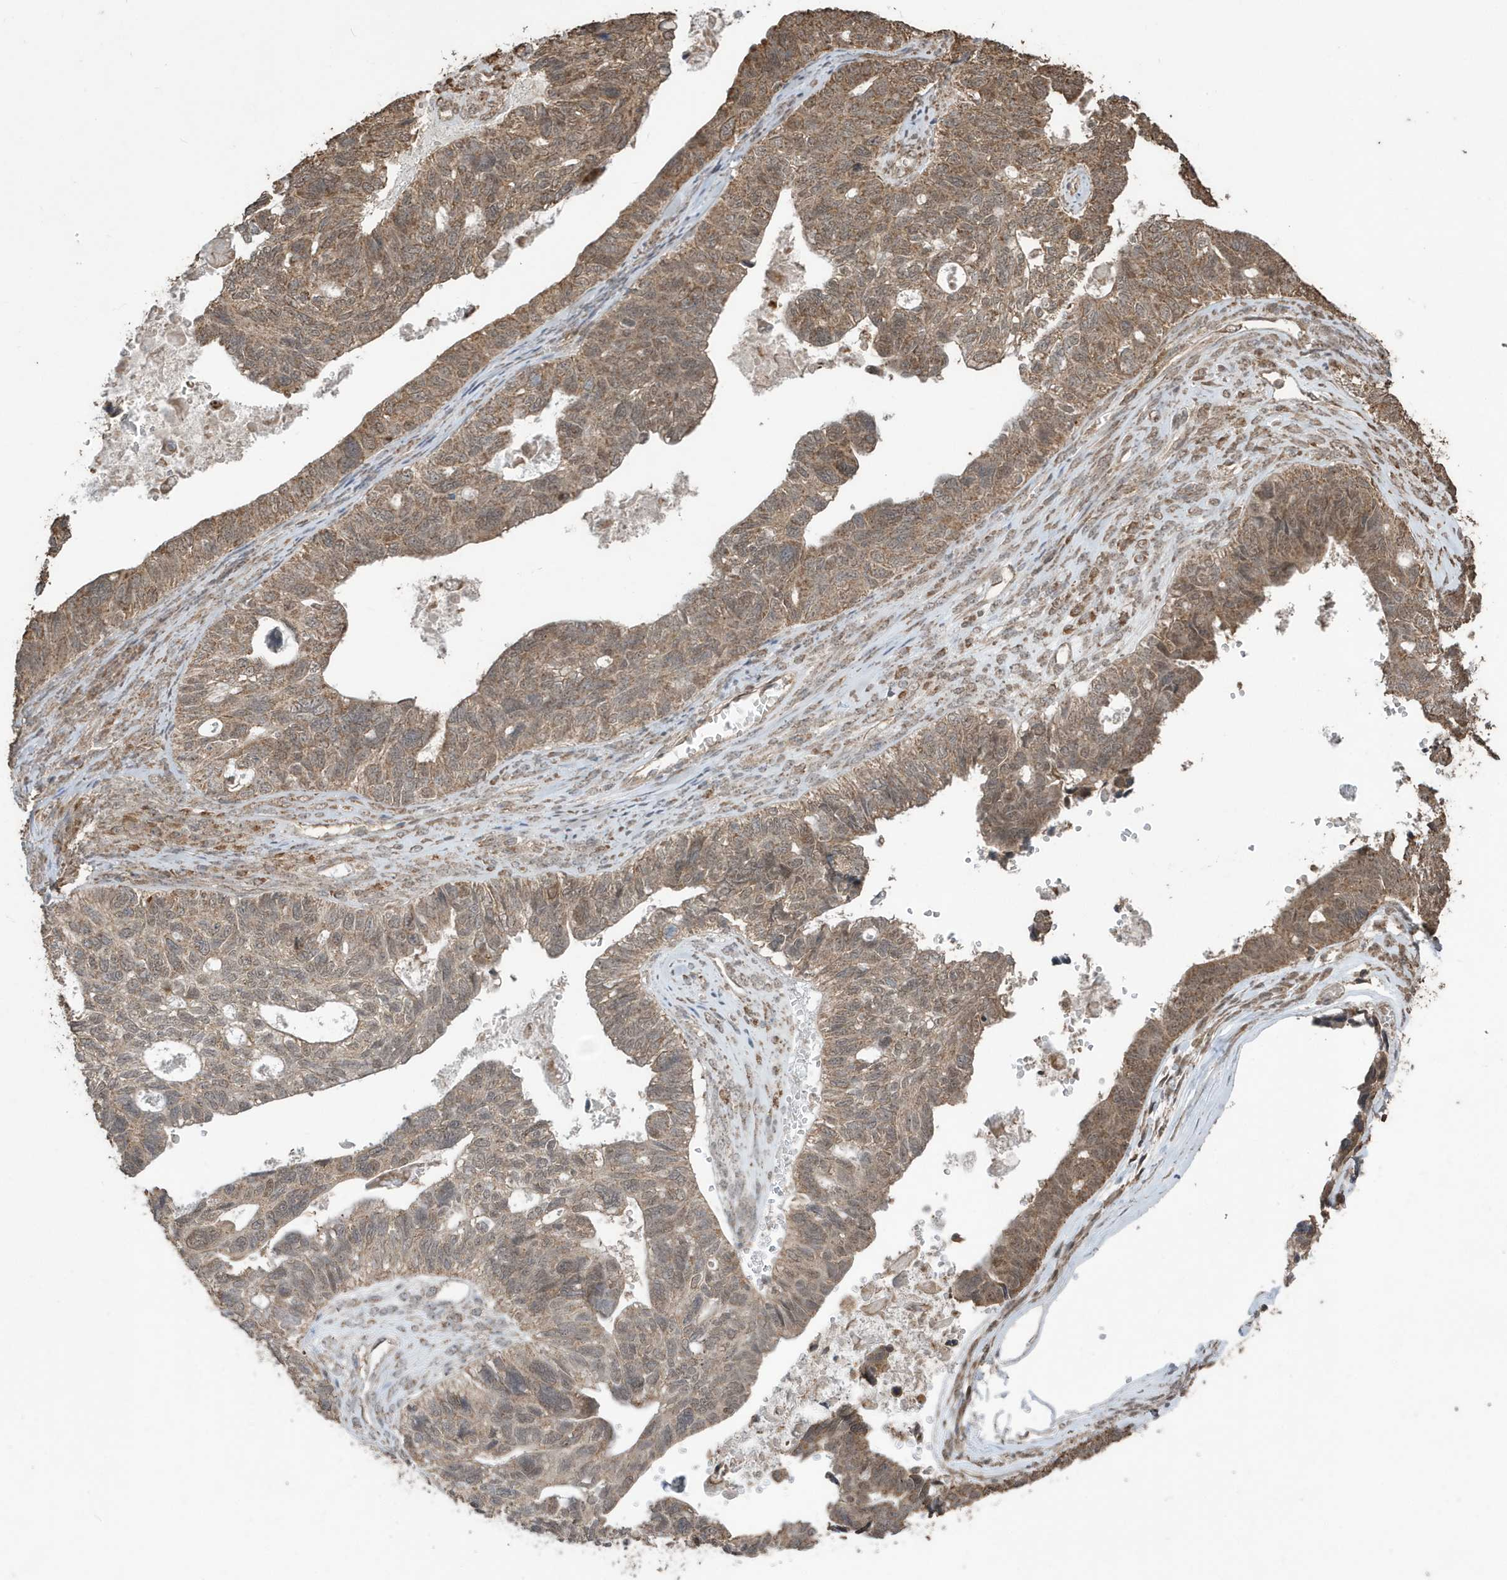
{"staining": {"intensity": "moderate", "quantity": ">75%", "location": "cytoplasmic/membranous"}, "tissue": "ovarian cancer", "cell_type": "Tumor cells", "image_type": "cancer", "snomed": [{"axis": "morphology", "description": "Cystadenocarcinoma, serous, NOS"}, {"axis": "topography", "description": "Ovary"}], "caption": "About >75% of tumor cells in human ovarian serous cystadenocarcinoma show moderate cytoplasmic/membranous protein positivity as visualized by brown immunohistochemical staining.", "gene": "PAXBP1", "patient": {"sex": "female", "age": 79}}